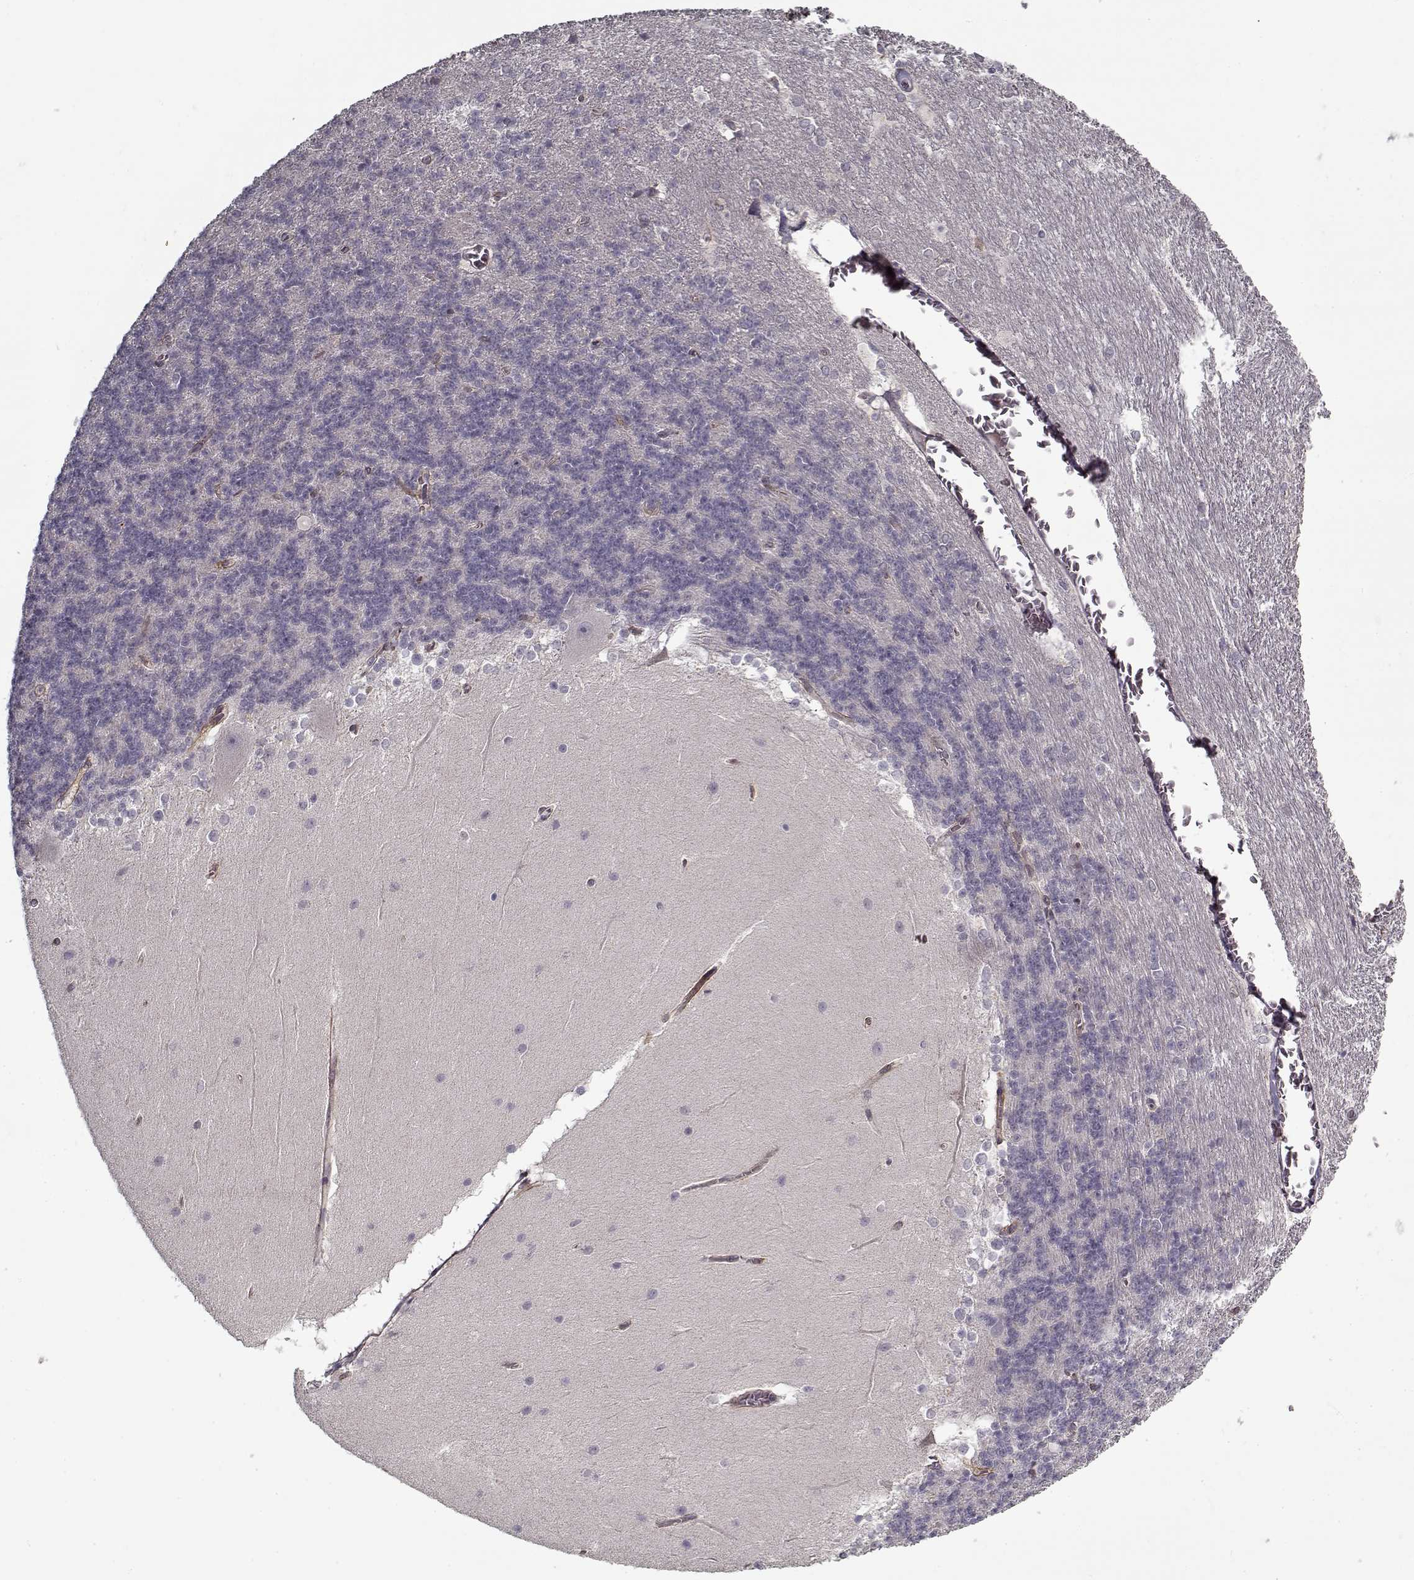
{"staining": {"intensity": "negative", "quantity": "none", "location": "none"}, "tissue": "cerebellum", "cell_type": "Cells in granular layer", "image_type": "normal", "snomed": [{"axis": "morphology", "description": "Normal tissue, NOS"}, {"axis": "topography", "description": "Cerebellum"}], "caption": "Immunohistochemistry (IHC) of unremarkable cerebellum reveals no positivity in cells in granular layer. Brightfield microscopy of immunohistochemistry (IHC) stained with DAB (brown) and hematoxylin (blue), captured at high magnification.", "gene": "LAMA2", "patient": {"sex": "female", "age": 19}}